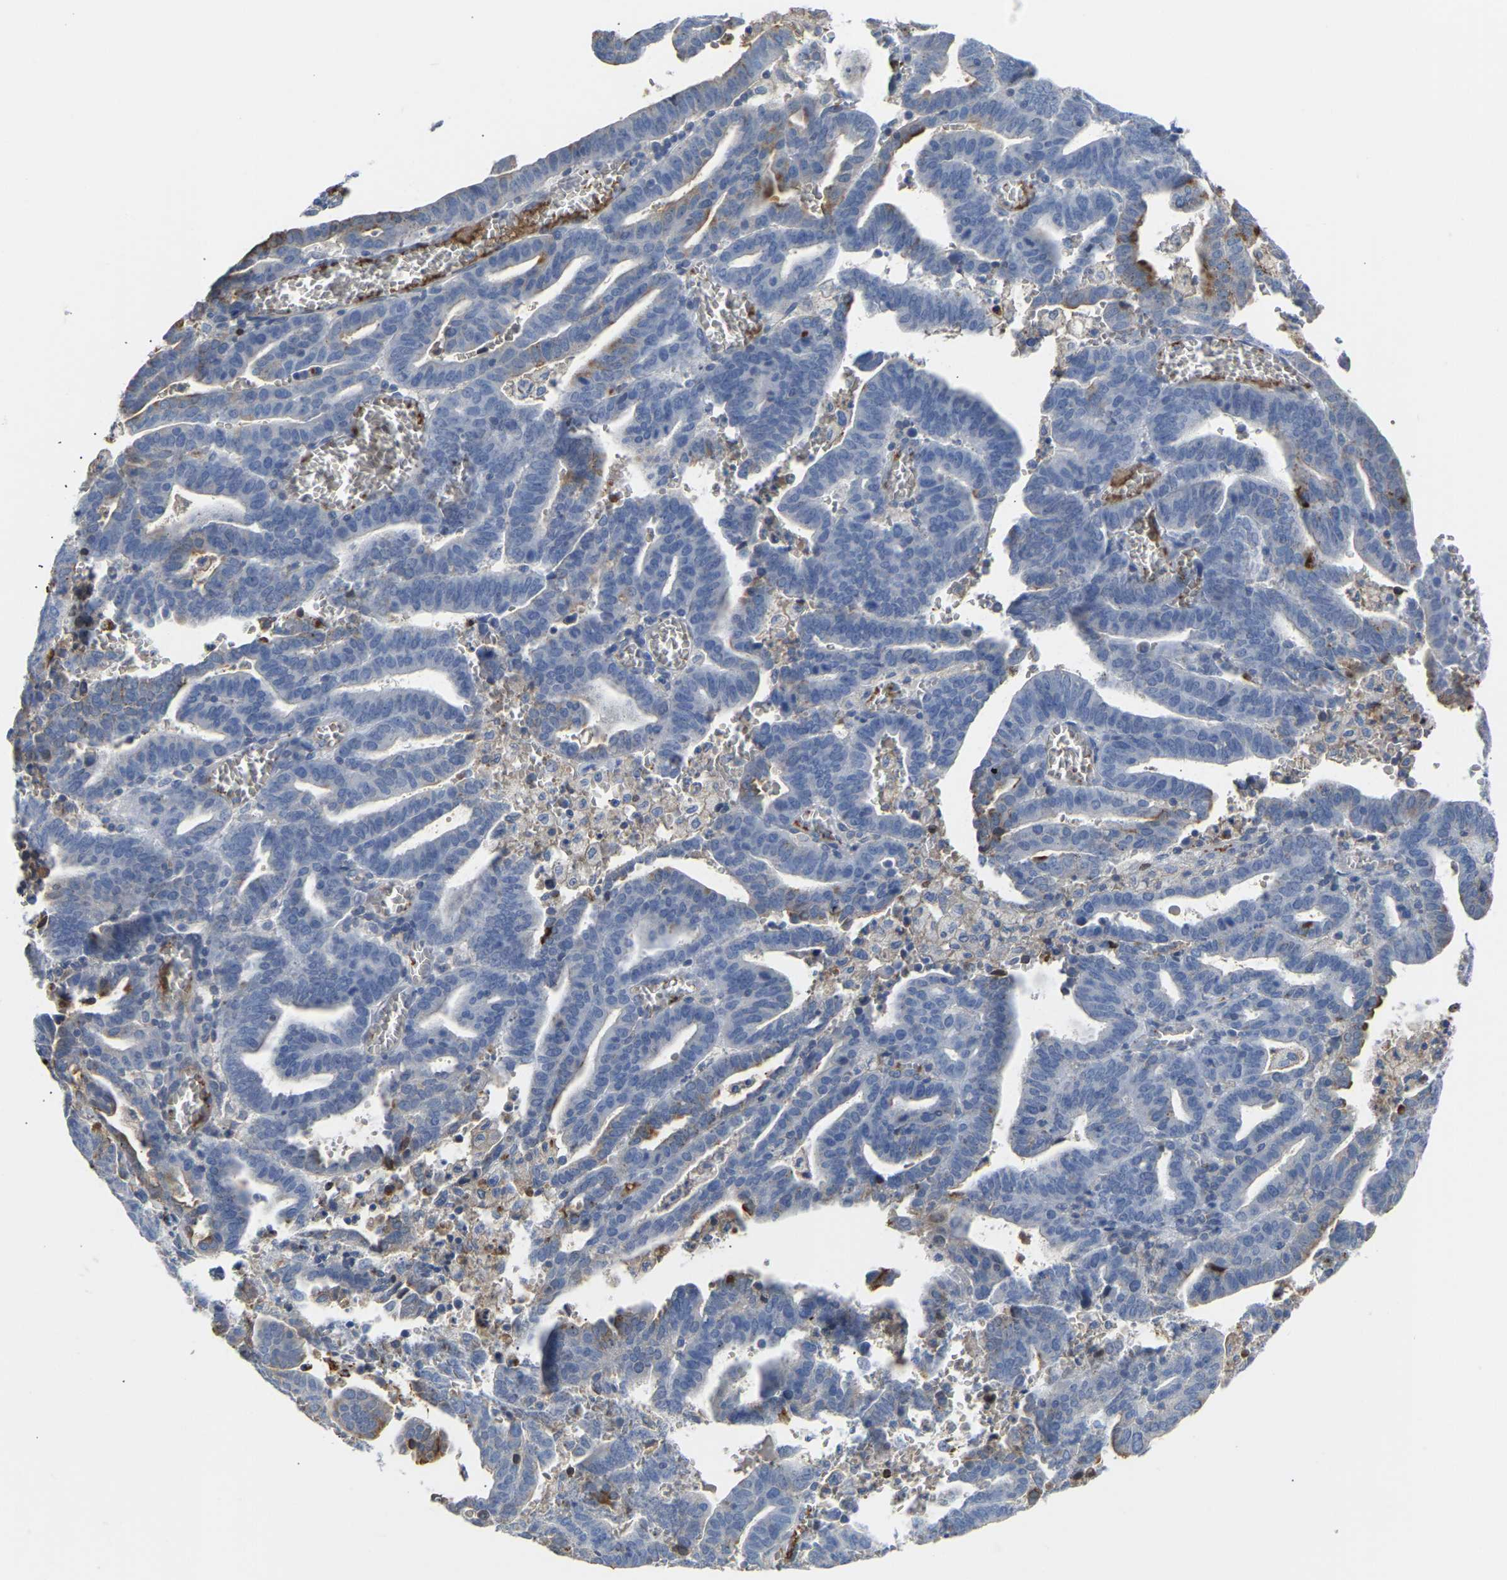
{"staining": {"intensity": "moderate", "quantity": "<25%", "location": "cytoplasmic/membranous"}, "tissue": "endometrial cancer", "cell_type": "Tumor cells", "image_type": "cancer", "snomed": [{"axis": "morphology", "description": "Adenocarcinoma, NOS"}, {"axis": "topography", "description": "Uterus"}], "caption": "Protein staining of endometrial cancer tissue demonstrates moderate cytoplasmic/membranous staining in approximately <25% of tumor cells.", "gene": "ZNF449", "patient": {"sex": "female", "age": 83}}